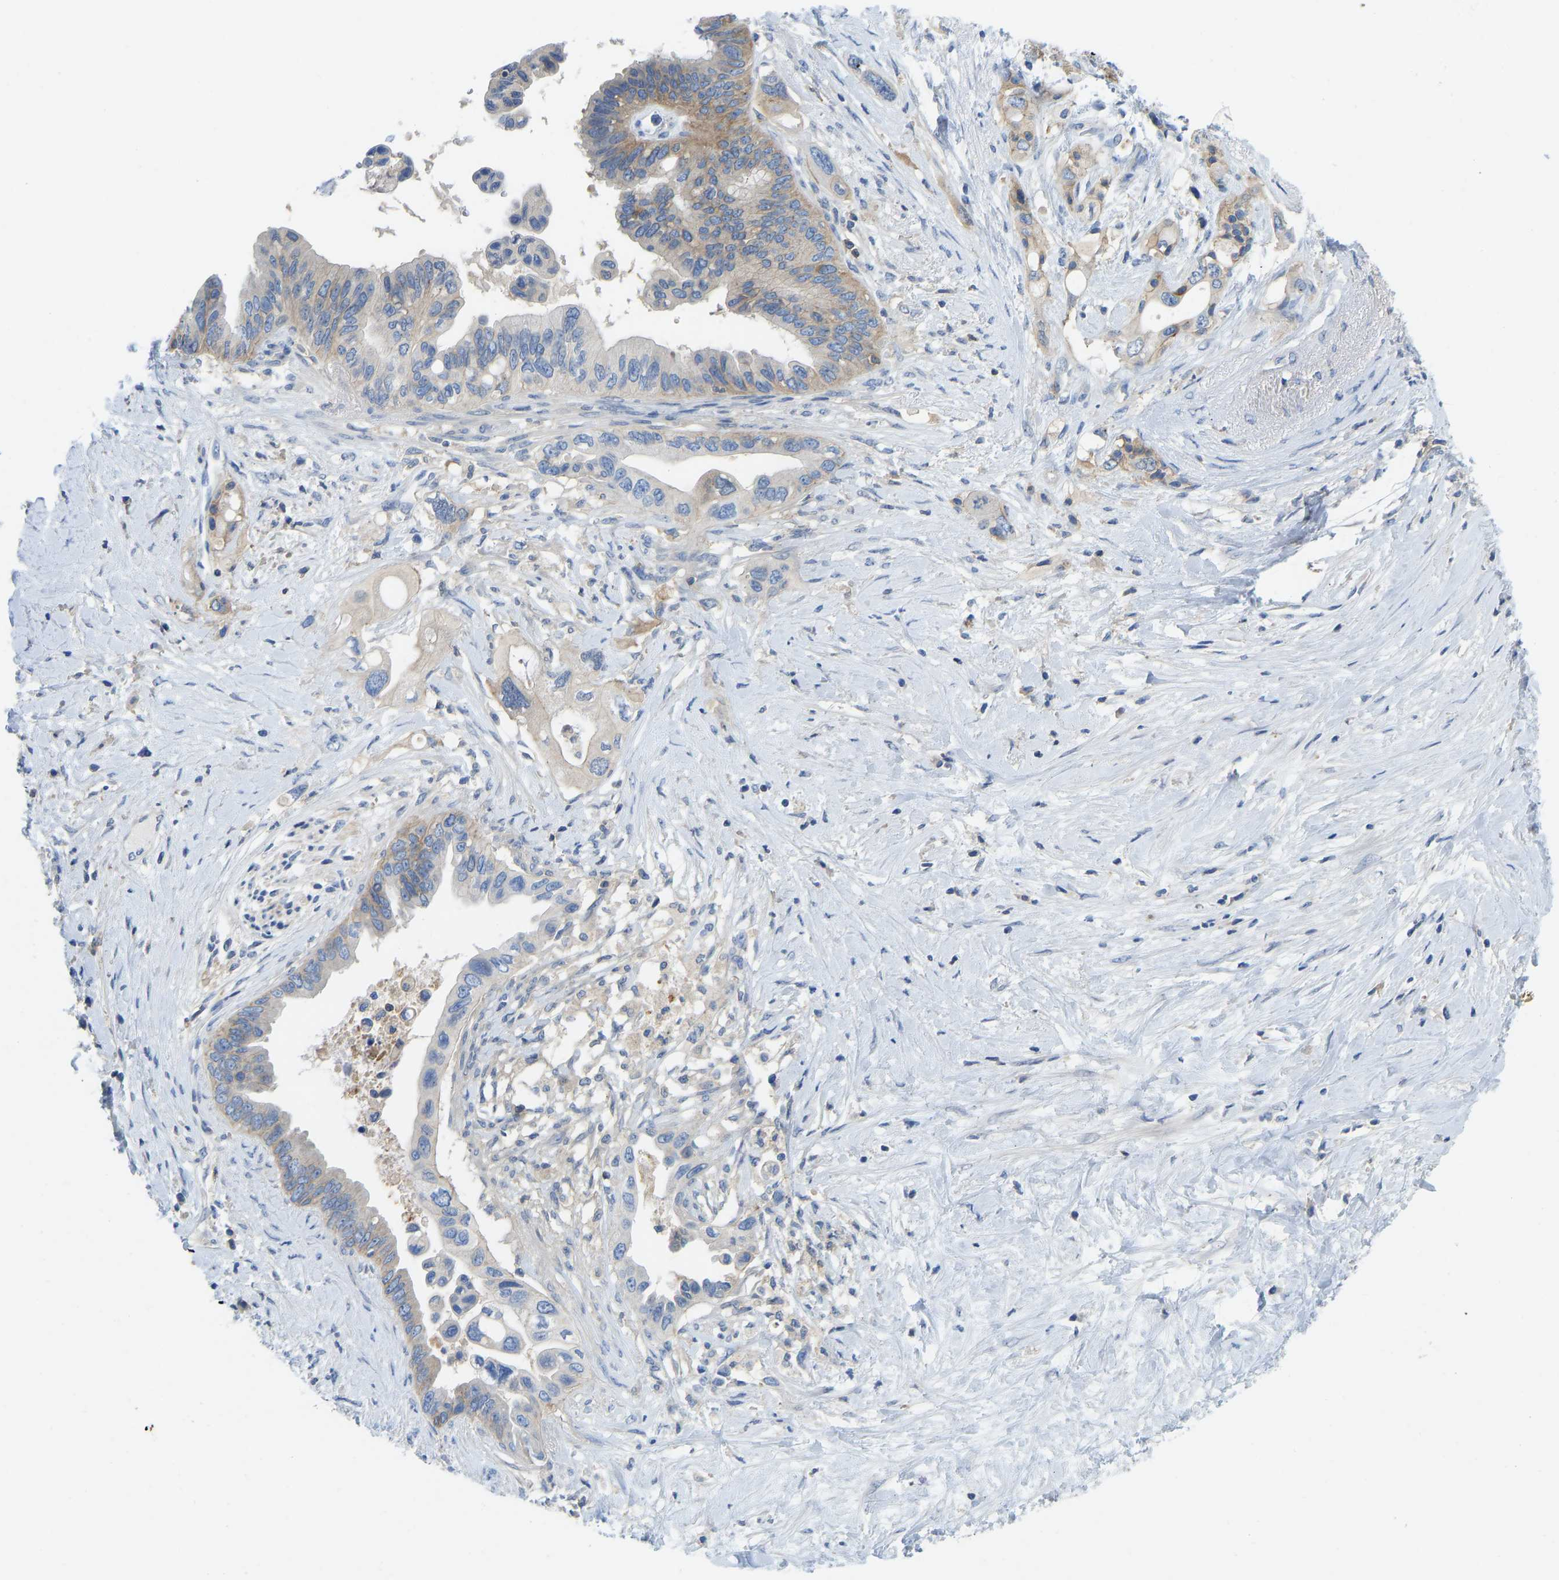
{"staining": {"intensity": "moderate", "quantity": "25%-75%", "location": "cytoplasmic/membranous"}, "tissue": "pancreatic cancer", "cell_type": "Tumor cells", "image_type": "cancer", "snomed": [{"axis": "morphology", "description": "Adenocarcinoma, NOS"}, {"axis": "topography", "description": "Pancreas"}], "caption": "A brown stain highlights moderate cytoplasmic/membranous positivity of a protein in pancreatic adenocarcinoma tumor cells.", "gene": "NDRG3", "patient": {"sex": "female", "age": 56}}